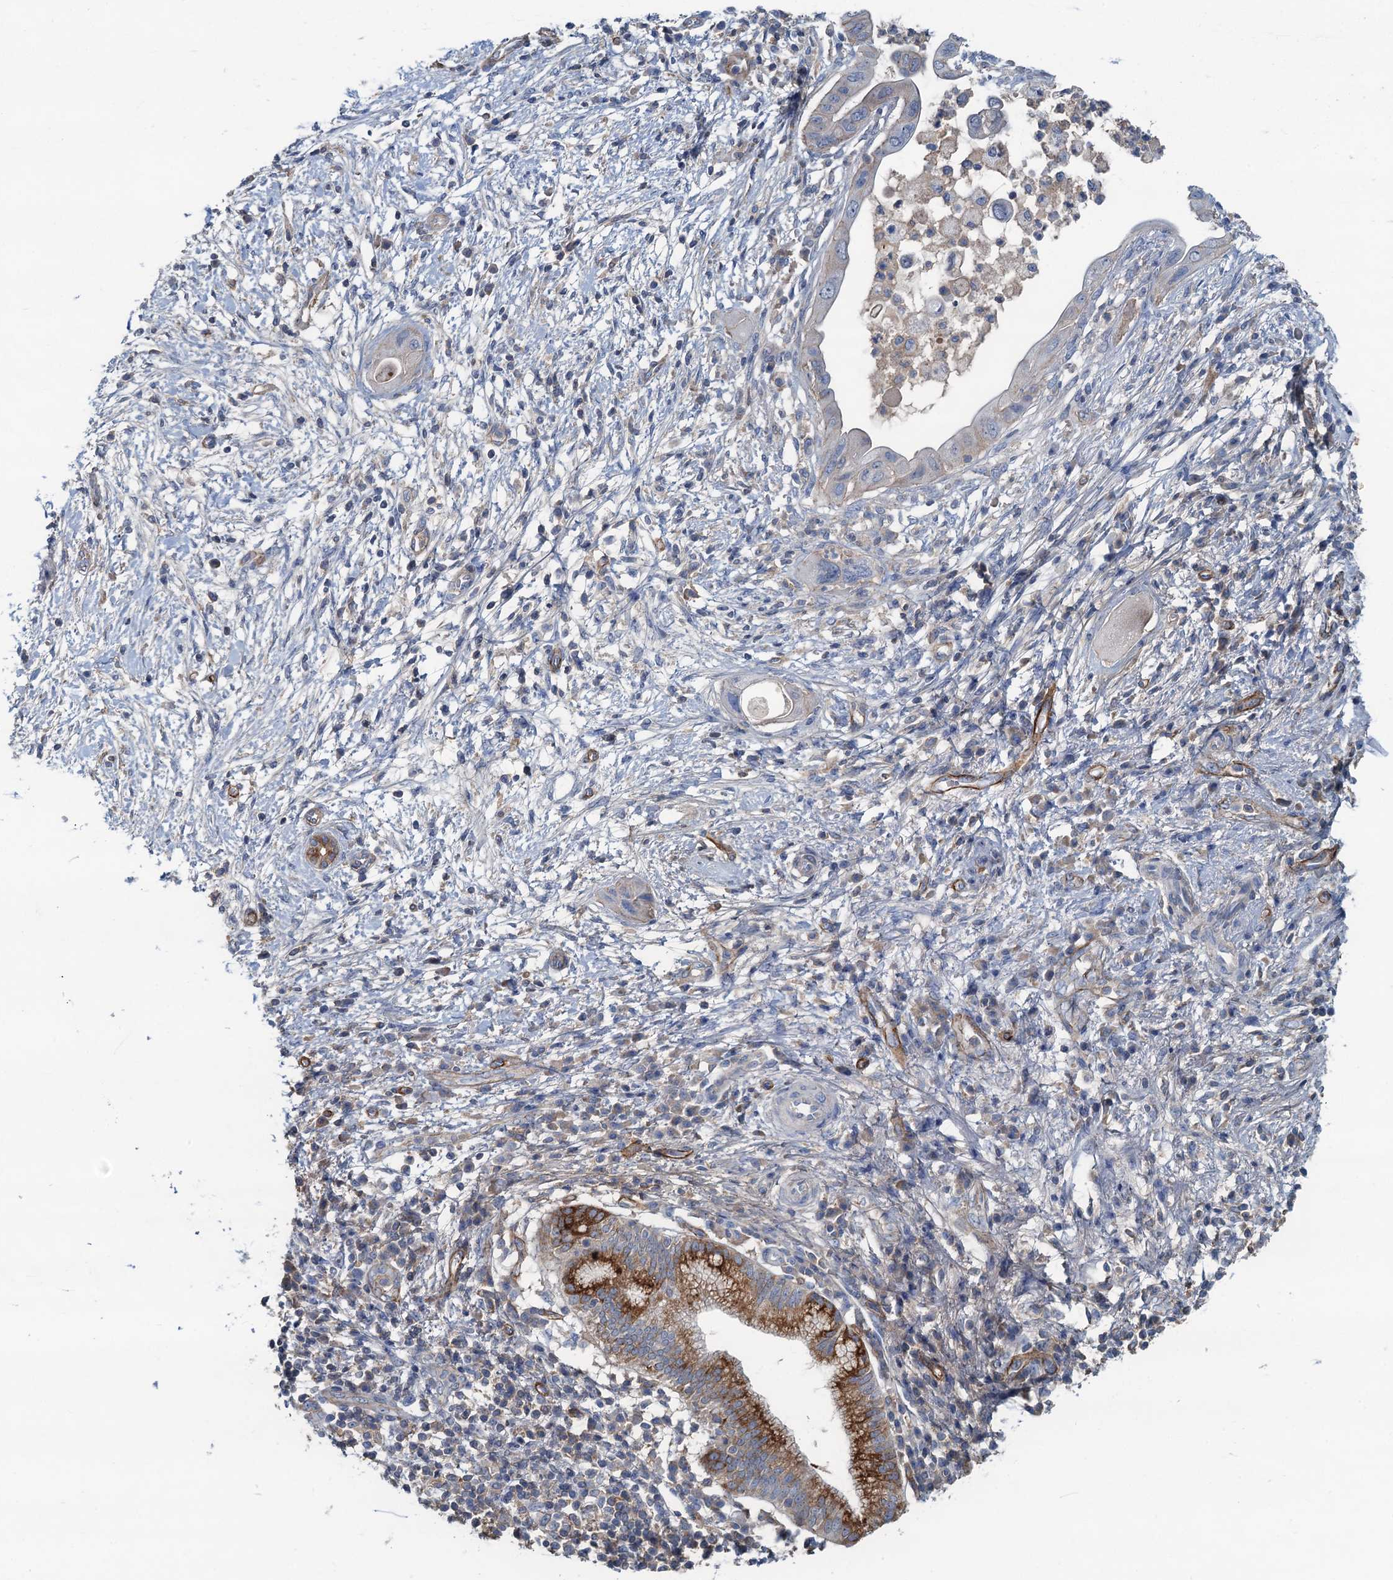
{"staining": {"intensity": "moderate", "quantity": ">75%", "location": "cytoplasmic/membranous"}, "tissue": "pancreatic cancer", "cell_type": "Tumor cells", "image_type": "cancer", "snomed": [{"axis": "morphology", "description": "Adenocarcinoma, NOS"}, {"axis": "topography", "description": "Pancreas"}], "caption": "Protein analysis of pancreatic adenocarcinoma tissue reveals moderate cytoplasmic/membranous staining in about >75% of tumor cells. (DAB IHC, brown staining for protein, blue staining for nuclei).", "gene": "THAP10", "patient": {"sex": "male", "age": 68}}